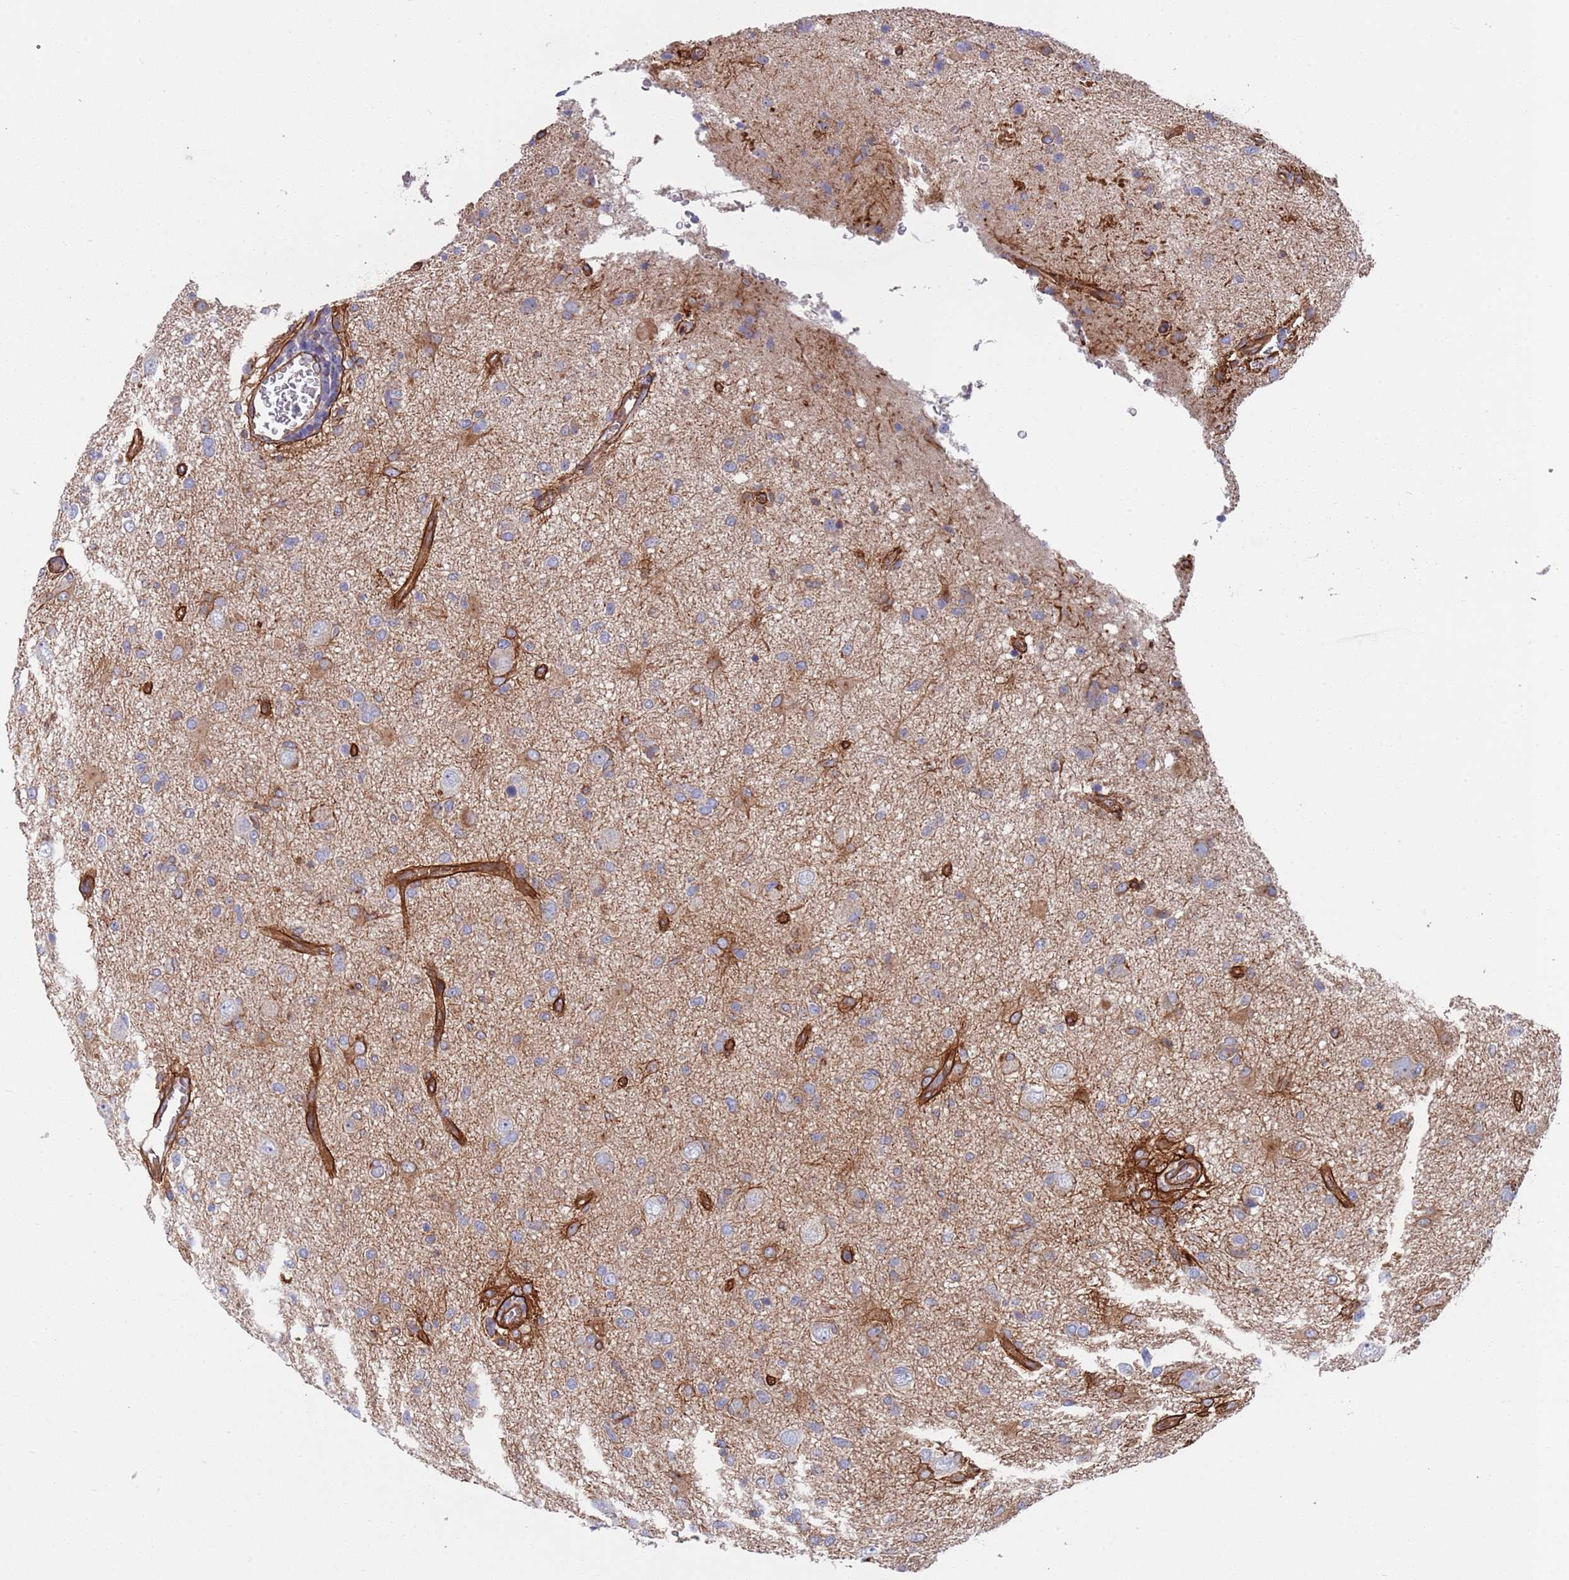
{"staining": {"intensity": "negative", "quantity": "none", "location": "none"}, "tissue": "glioma", "cell_type": "Tumor cells", "image_type": "cancer", "snomed": [{"axis": "morphology", "description": "Glioma, malignant, High grade"}, {"axis": "topography", "description": "Brain"}], "caption": "IHC image of malignant glioma (high-grade) stained for a protein (brown), which displays no expression in tumor cells.", "gene": "JAKMIP2", "patient": {"sex": "female", "age": 57}}